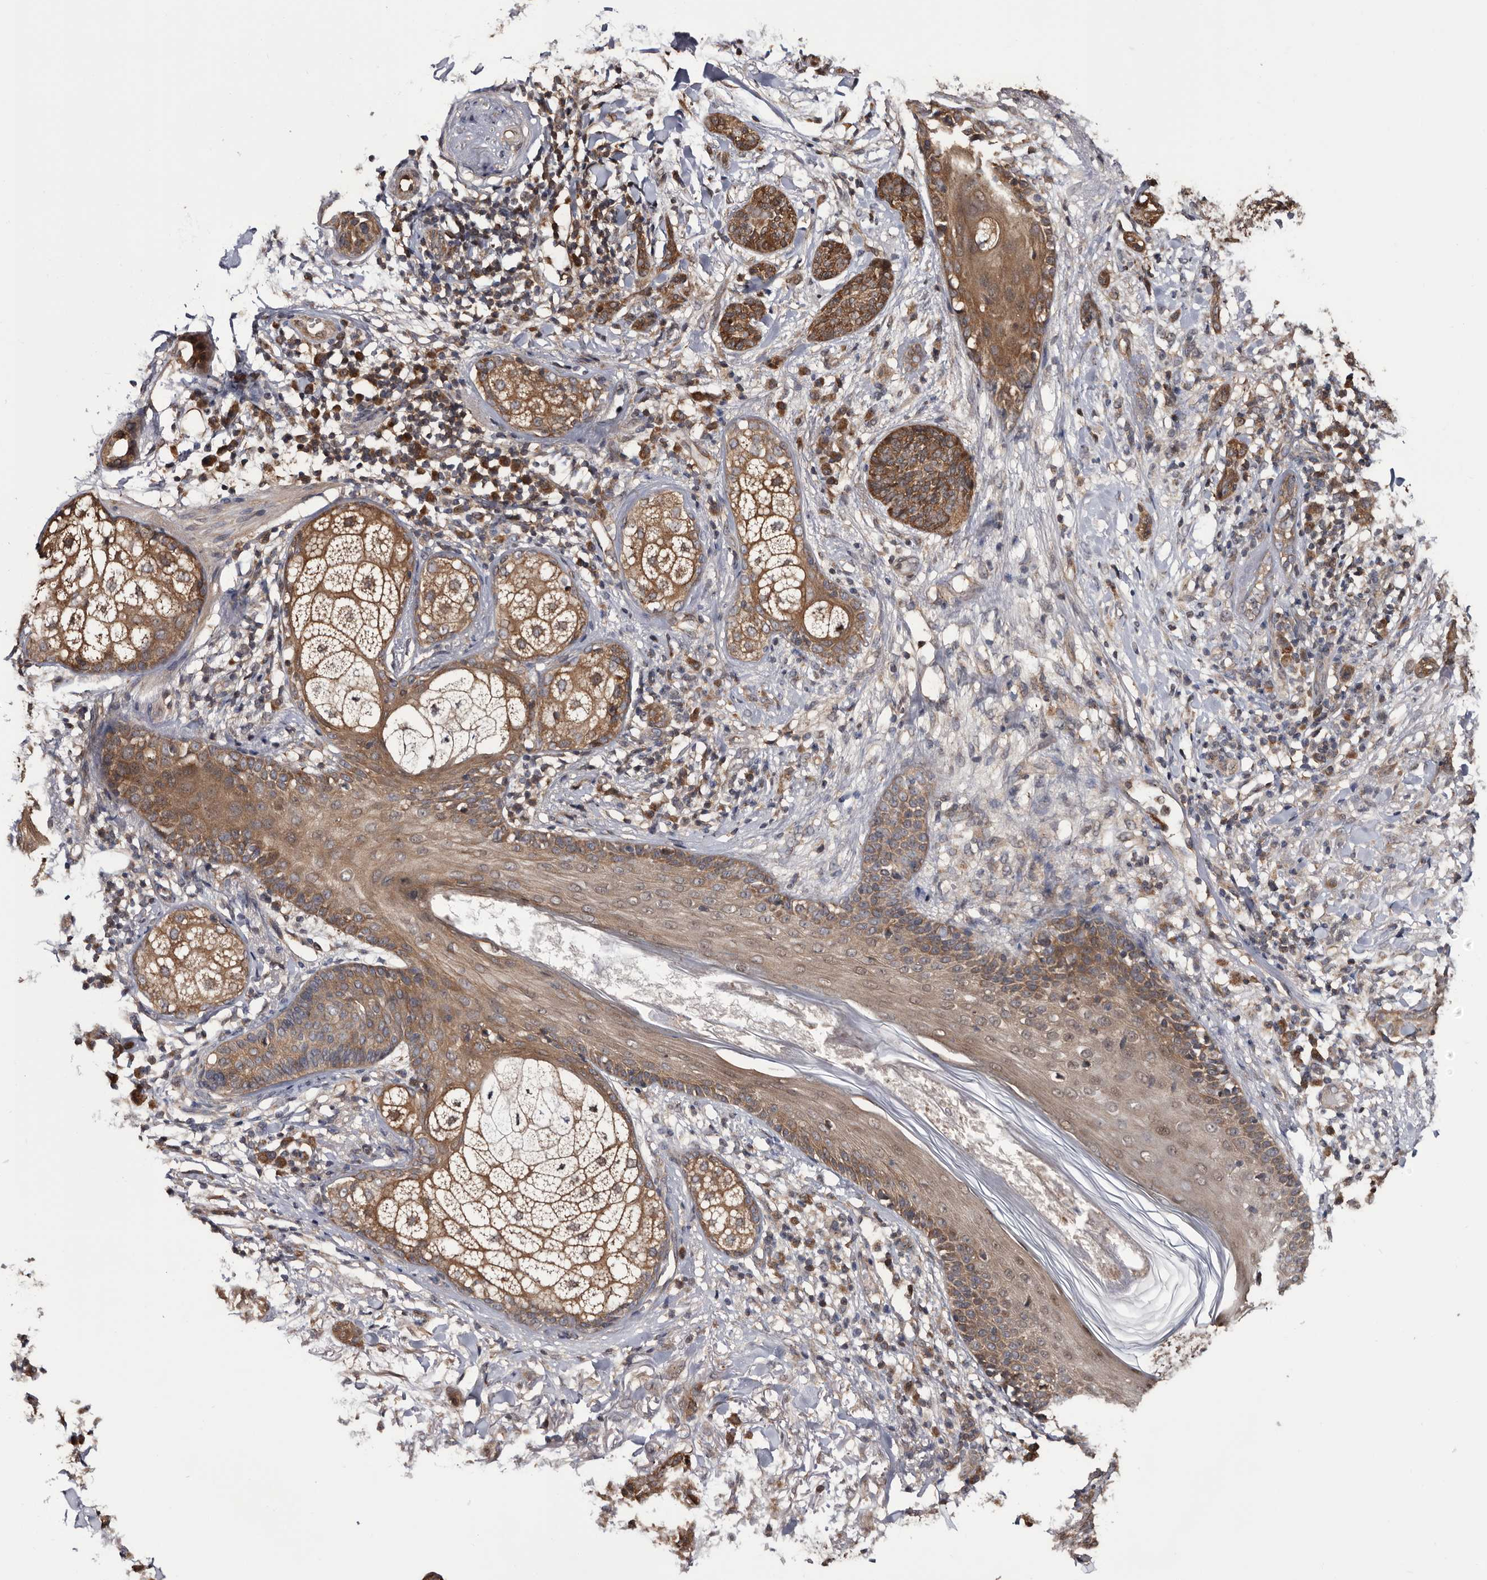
{"staining": {"intensity": "moderate", "quantity": ">75%", "location": "cytoplasmic/membranous"}, "tissue": "skin cancer", "cell_type": "Tumor cells", "image_type": "cancer", "snomed": [{"axis": "morphology", "description": "Basal cell carcinoma"}, {"axis": "topography", "description": "Skin"}], "caption": "Human basal cell carcinoma (skin) stained with a protein marker reveals moderate staining in tumor cells.", "gene": "TTI2", "patient": {"sex": "male", "age": 85}}